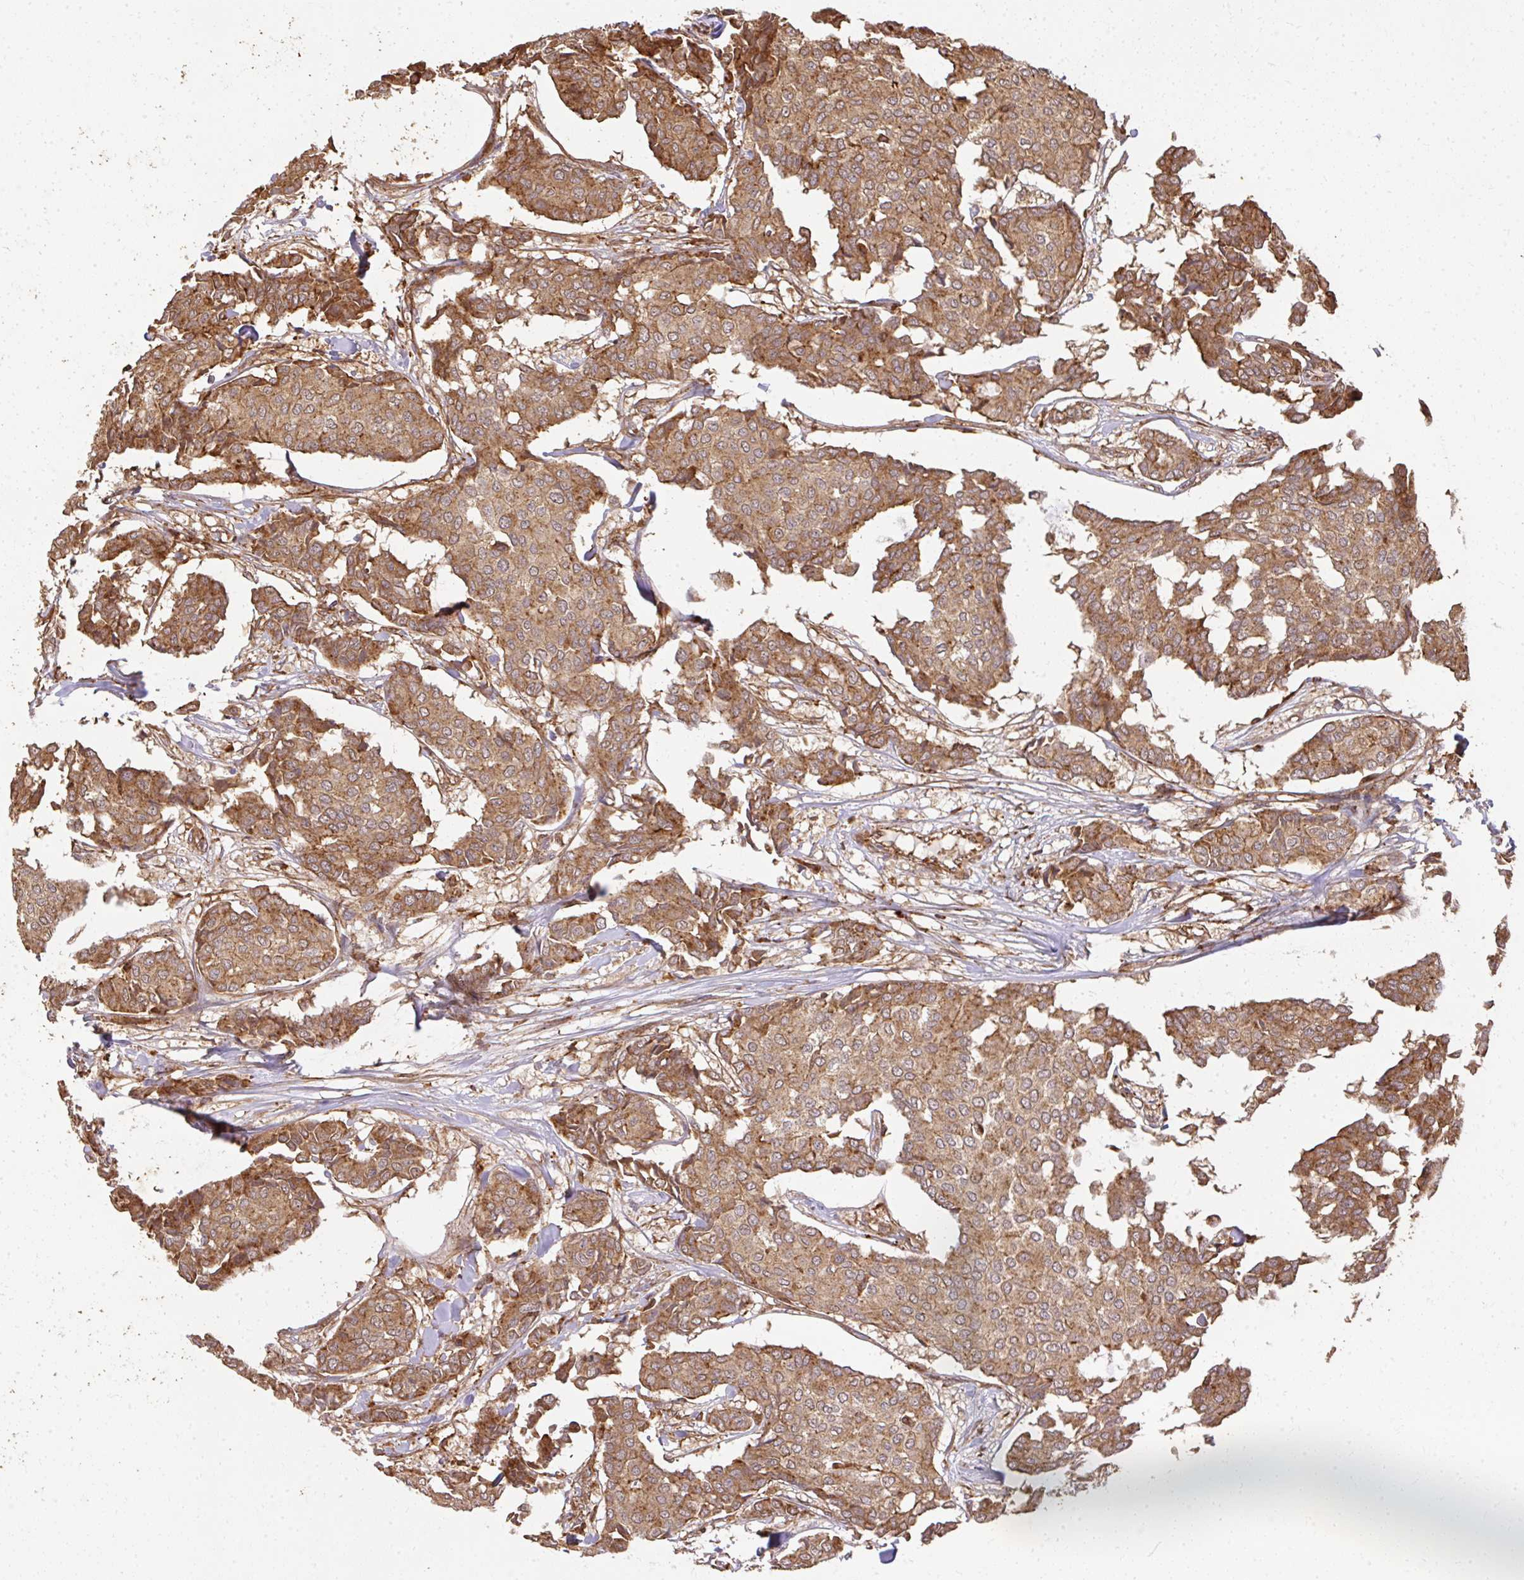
{"staining": {"intensity": "moderate", "quantity": ">75%", "location": "cytoplasmic/membranous"}, "tissue": "breast cancer", "cell_type": "Tumor cells", "image_type": "cancer", "snomed": [{"axis": "morphology", "description": "Duct carcinoma"}, {"axis": "topography", "description": "Breast"}], "caption": "Protein expression analysis of human breast infiltrating ductal carcinoma reveals moderate cytoplasmic/membranous staining in about >75% of tumor cells.", "gene": "GNS", "patient": {"sex": "female", "age": 75}}